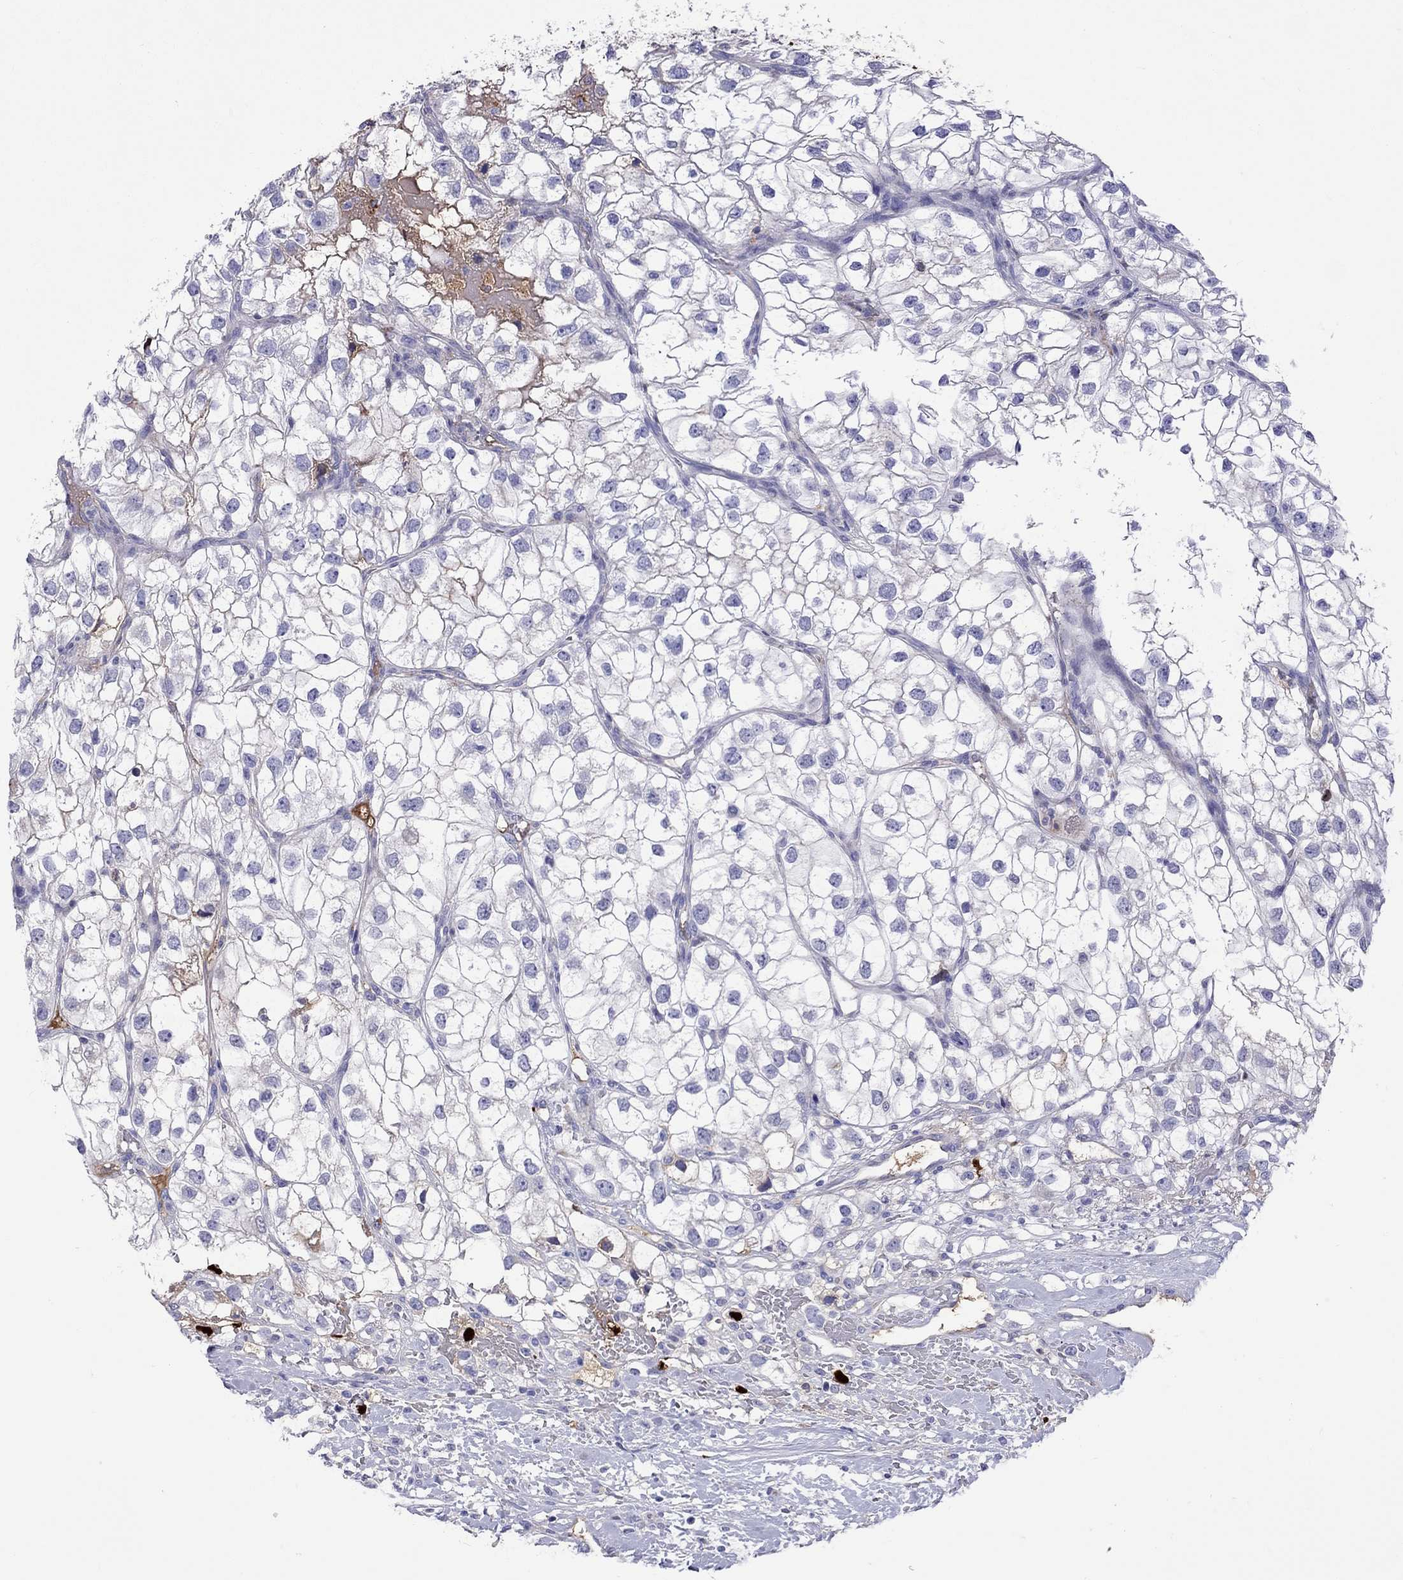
{"staining": {"intensity": "negative", "quantity": "none", "location": "none"}, "tissue": "renal cancer", "cell_type": "Tumor cells", "image_type": "cancer", "snomed": [{"axis": "morphology", "description": "Adenocarcinoma, NOS"}, {"axis": "topography", "description": "Kidney"}], "caption": "Renal cancer (adenocarcinoma) was stained to show a protein in brown. There is no significant staining in tumor cells. (DAB (3,3'-diaminobenzidine) immunohistochemistry (IHC), high magnification).", "gene": "SERPINA3", "patient": {"sex": "male", "age": 59}}